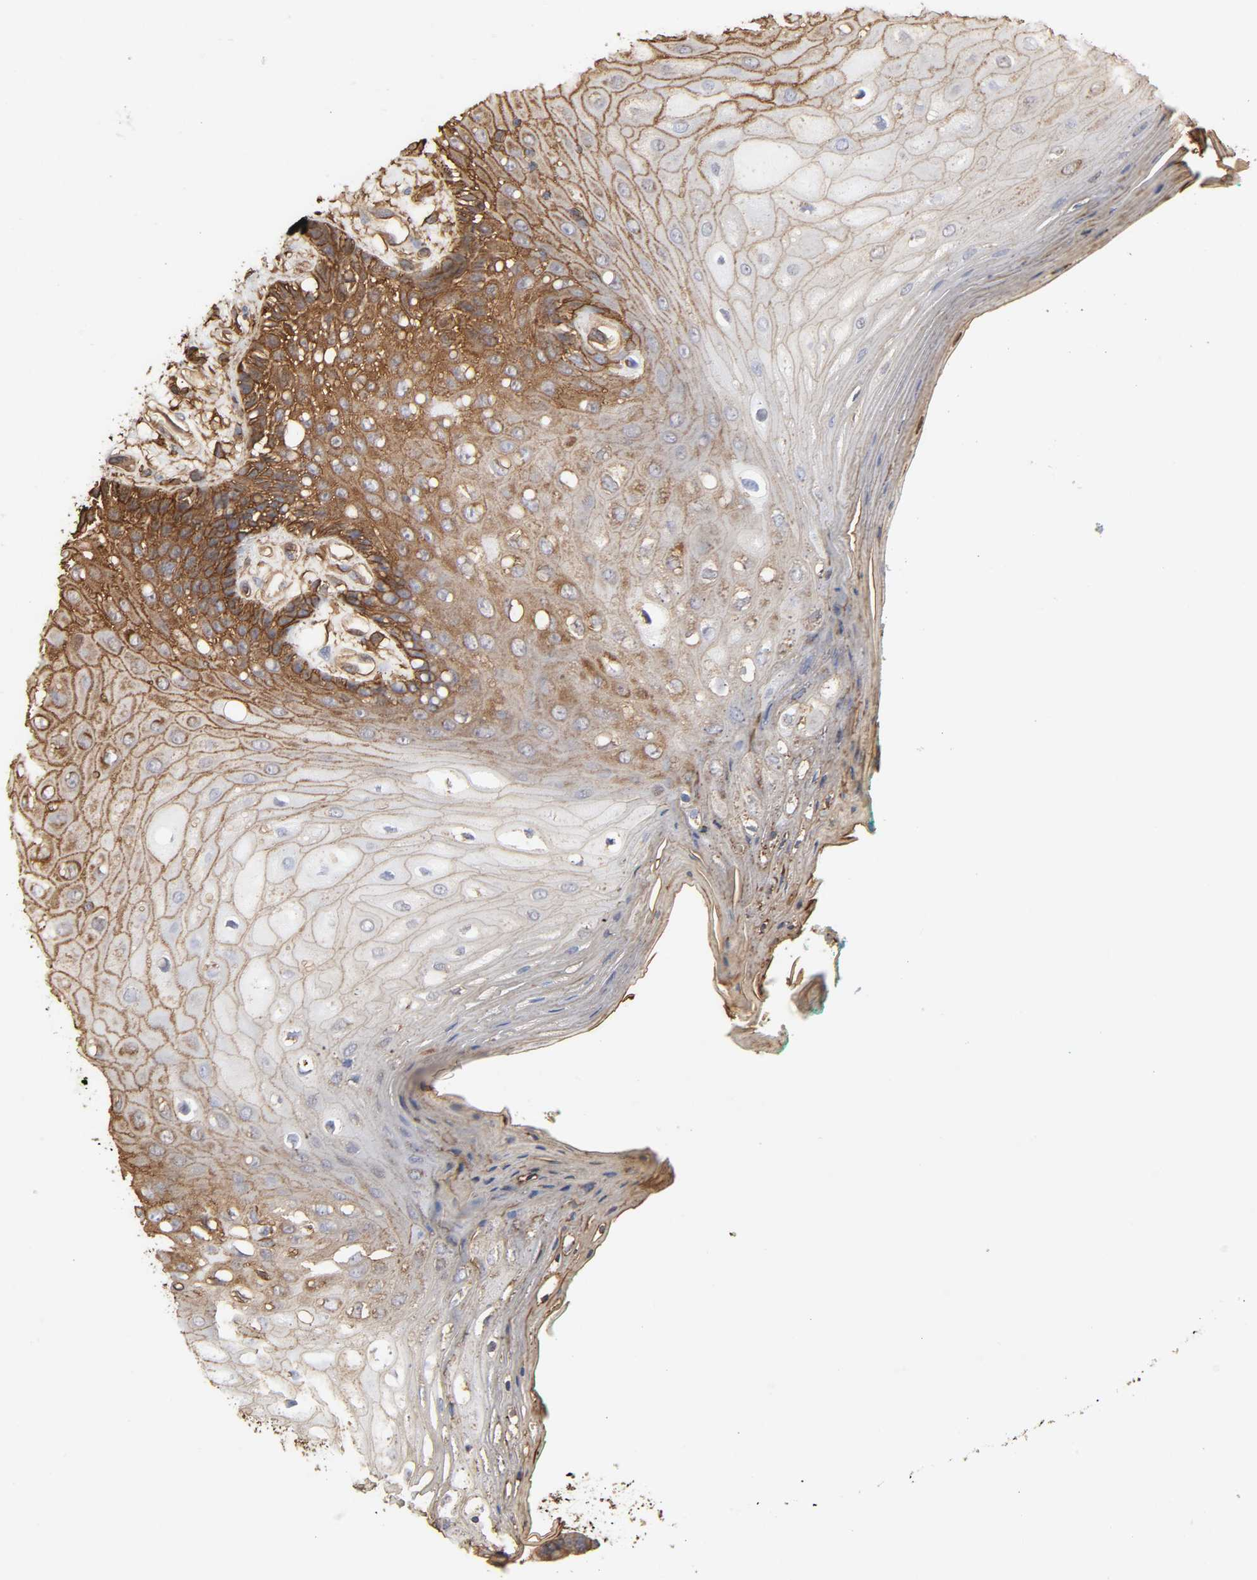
{"staining": {"intensity": "moderate", "quantity": "25%-75%", "location": "cytoplasmic/membranous"}, "tissue": "oral mucosa", "cell_type": "Squamous epithelial cells", "image_type": "normal", "snomed": [{"axis": "morphology", "description": "Normal tissue, NOS"}, {"axis": "morphology", "description": "Squamous cell carcinoma, NOS"}, {"axis": "topography", "description": "Skeletal muscle"}, {"axis": "topography", "description": "Oral tissue"}, {"axis": "topography", "description": "Head-Neck"}], "caption": "Squamous epithelial cells display moderate cytoplasmic/membranous positivity in about 25%-75% of cells in unremarkable oral mucosa.", "gene": "ANXA2", "patient": {"sex": "female", "age": 84}}